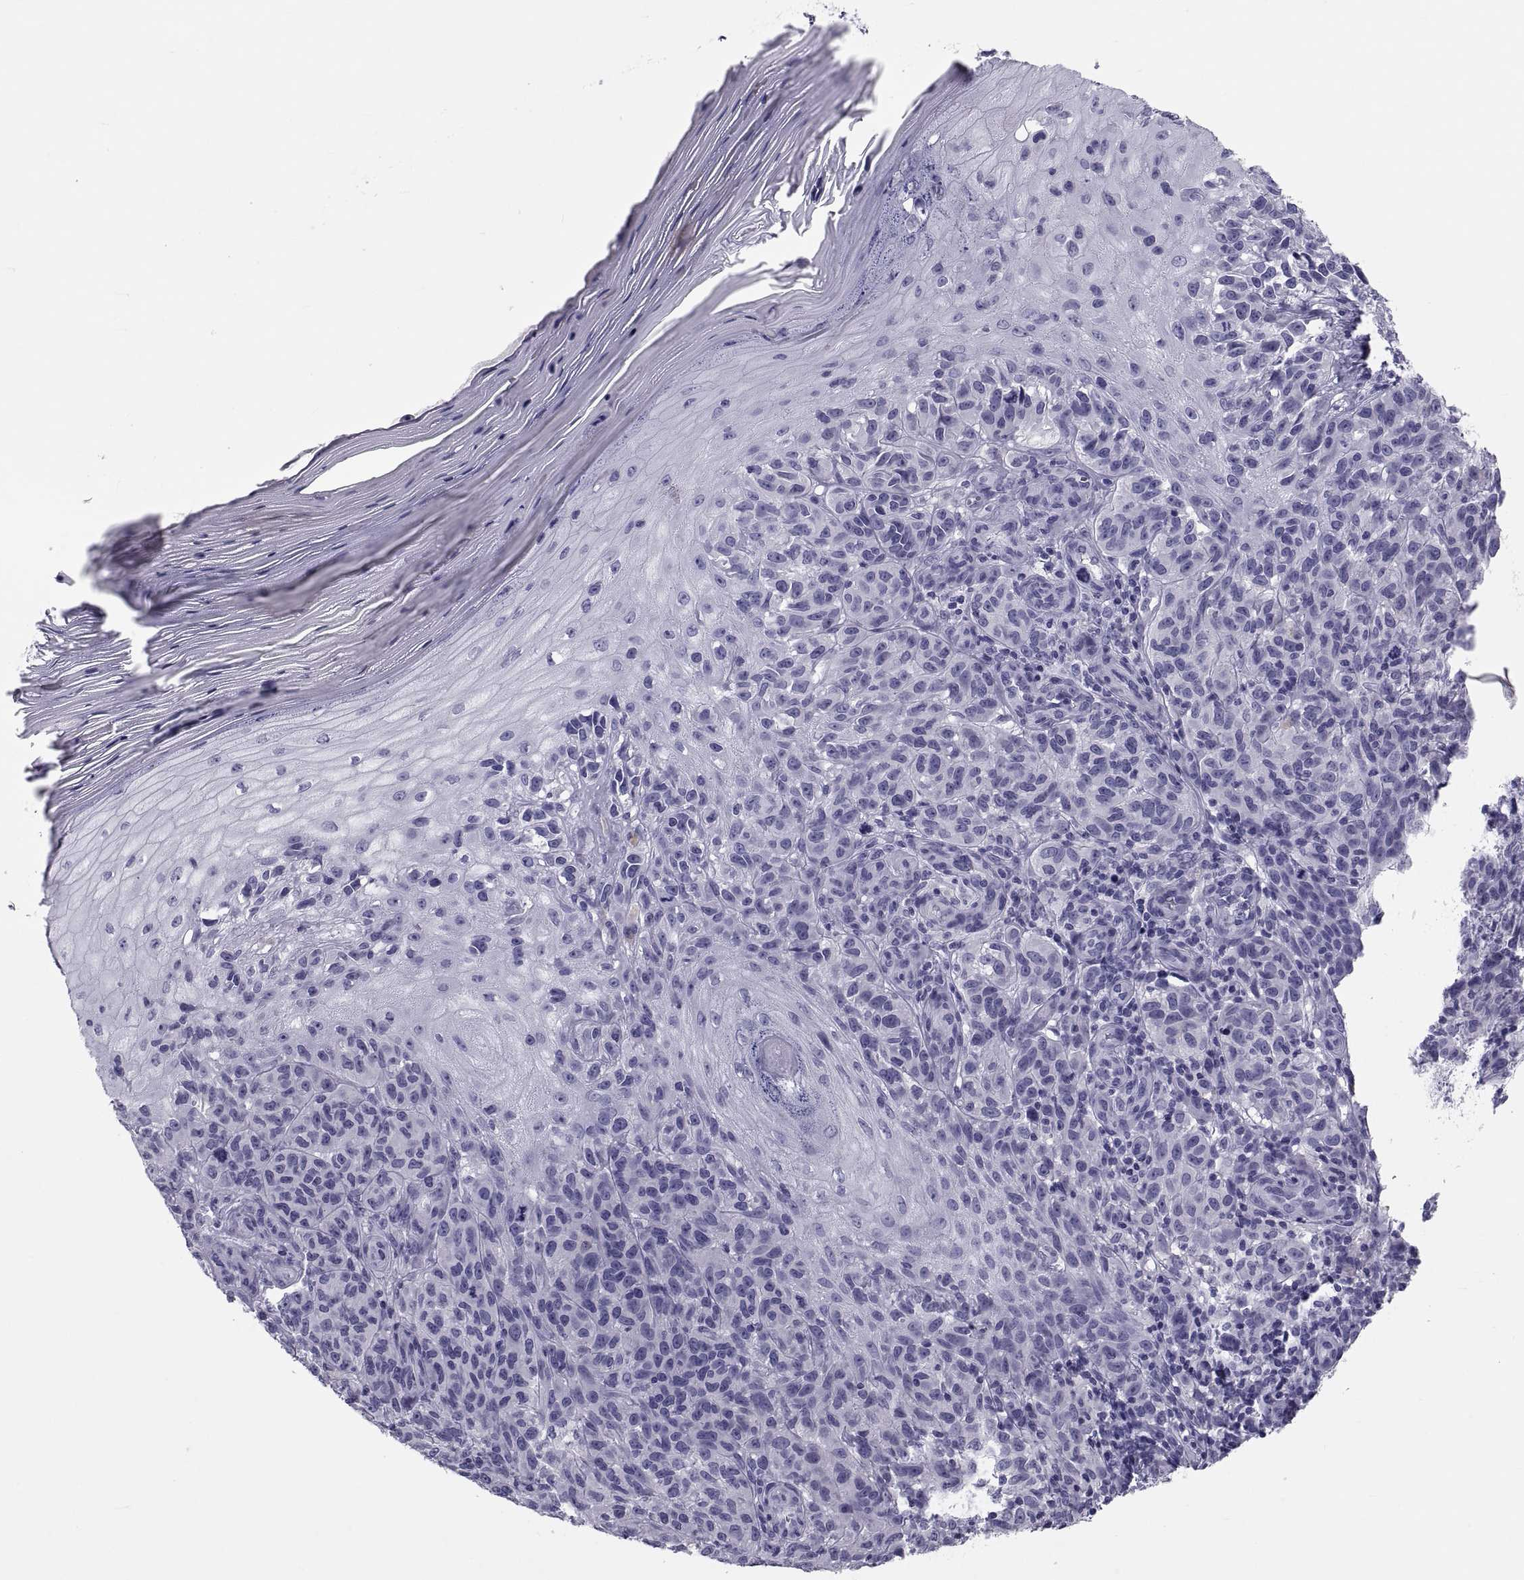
{"staining": {"intensity": "negative", "quantity": "none", "location": "none"}, "tissue": "melanoma", "cell_type": "Tumor cells", "image_type": "cancer", "snomed": [{"axis": "morphology", "description": "Malignant melanoma, NOS"}, {"axis": "topography", "description": "Skin"}], "caption": "The image displays no significant staining in tumor cells of malignant melanoma.", "gene": "DEFB129", "patient": {"sex": "female", "age": 53}}